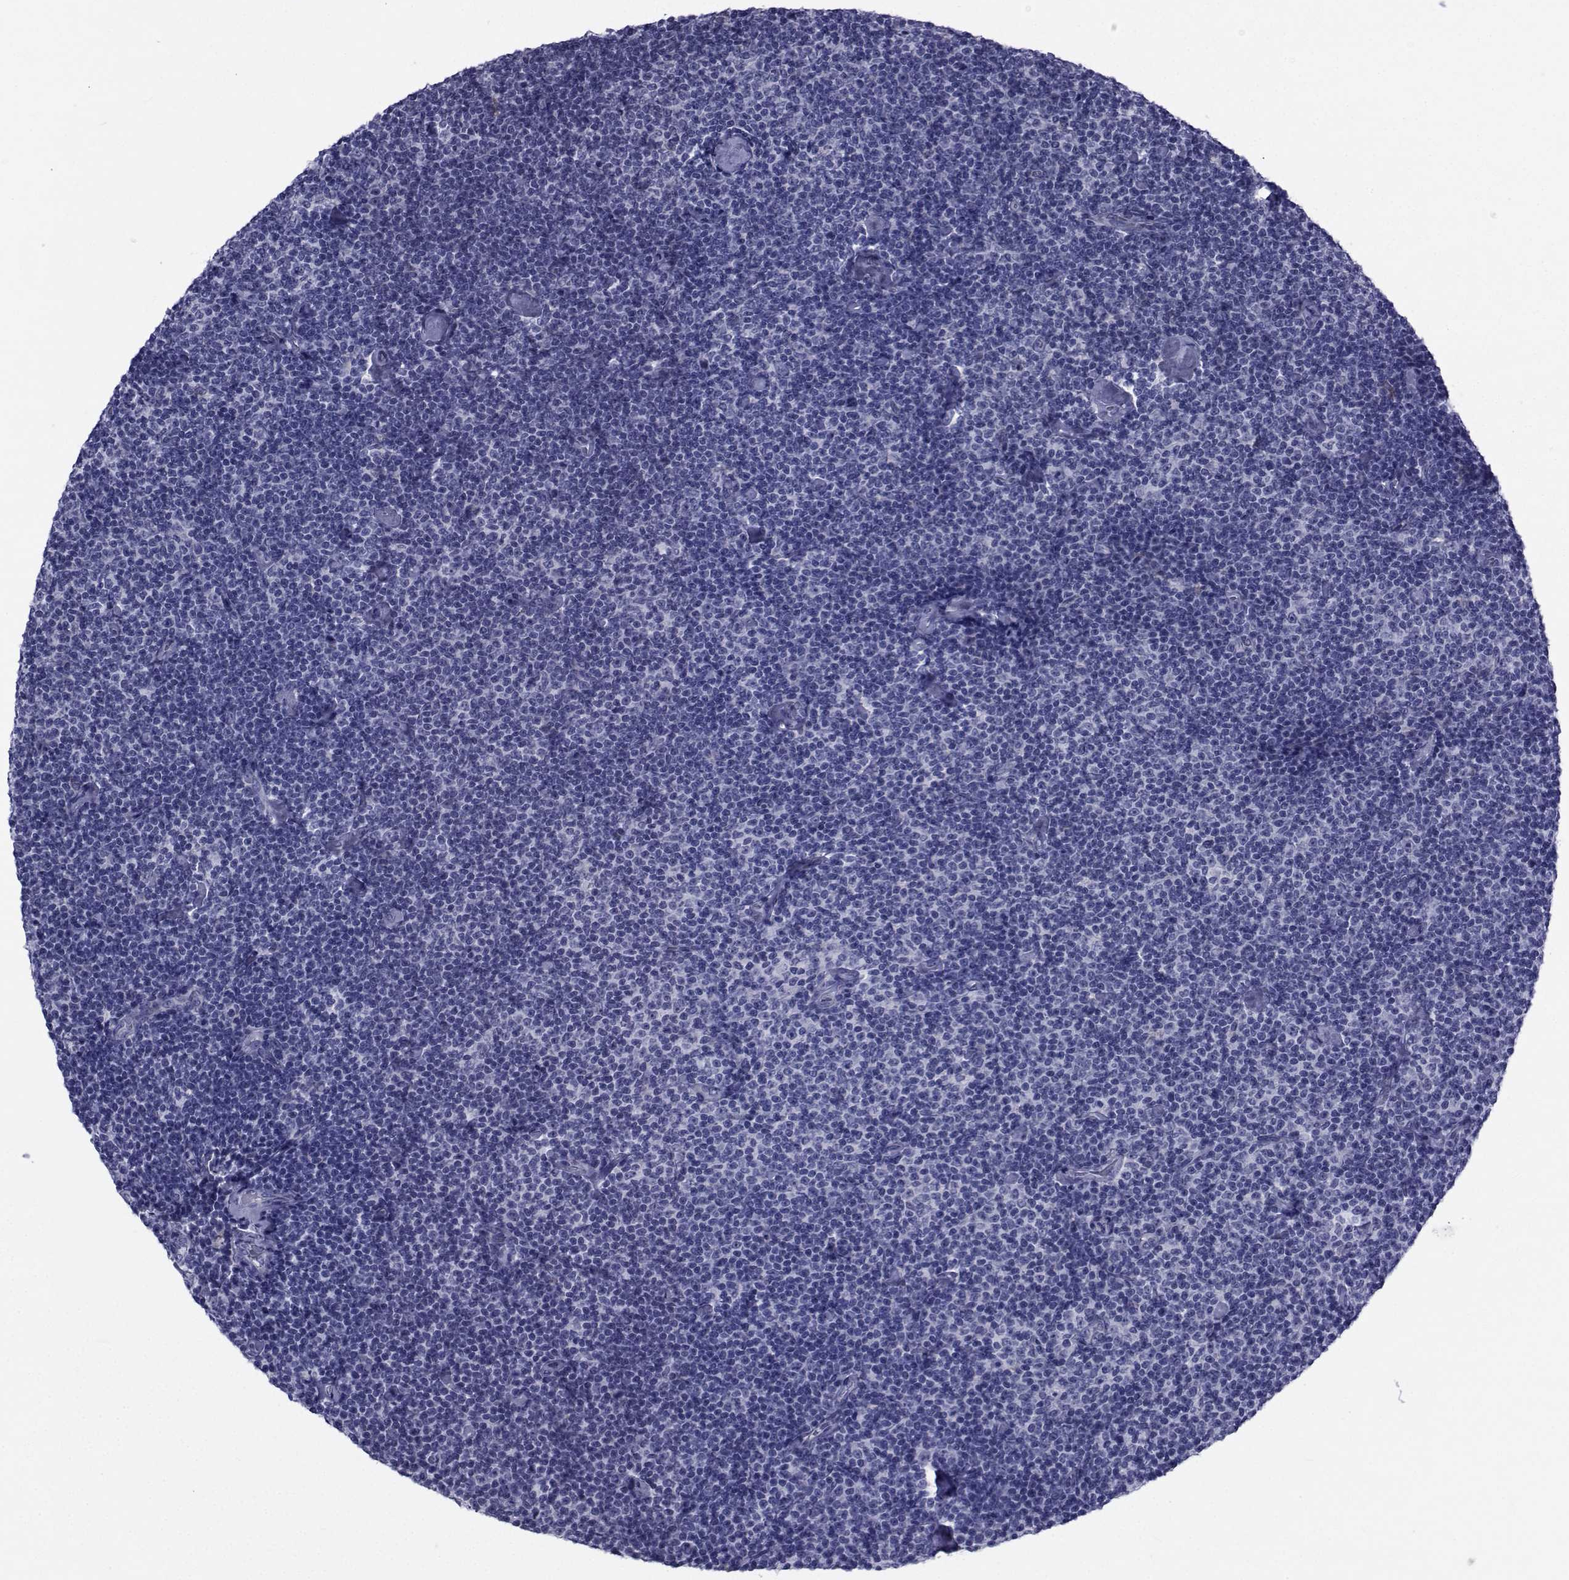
{"staining": {"intensity": "negative", "quantity": "none", "location": "none"}, "tissue": "lymphoma", "cell_type": "Tumor cells", "image_type": "cancer", "snomed": [{"axis": "morphology", "description": "Malignant lymphoma, non-Hodgkin's type, Low grade"}, {"axis": "topography", "description": "Lymph node"}], "caption": "Micrograph shows no protein staining in tumor cells of malignant lymphoma, non-Hodgkin's type (low-grade) tissue.", "gene": "ROPN1", "patient": {"sex": "male", "age": 81}}